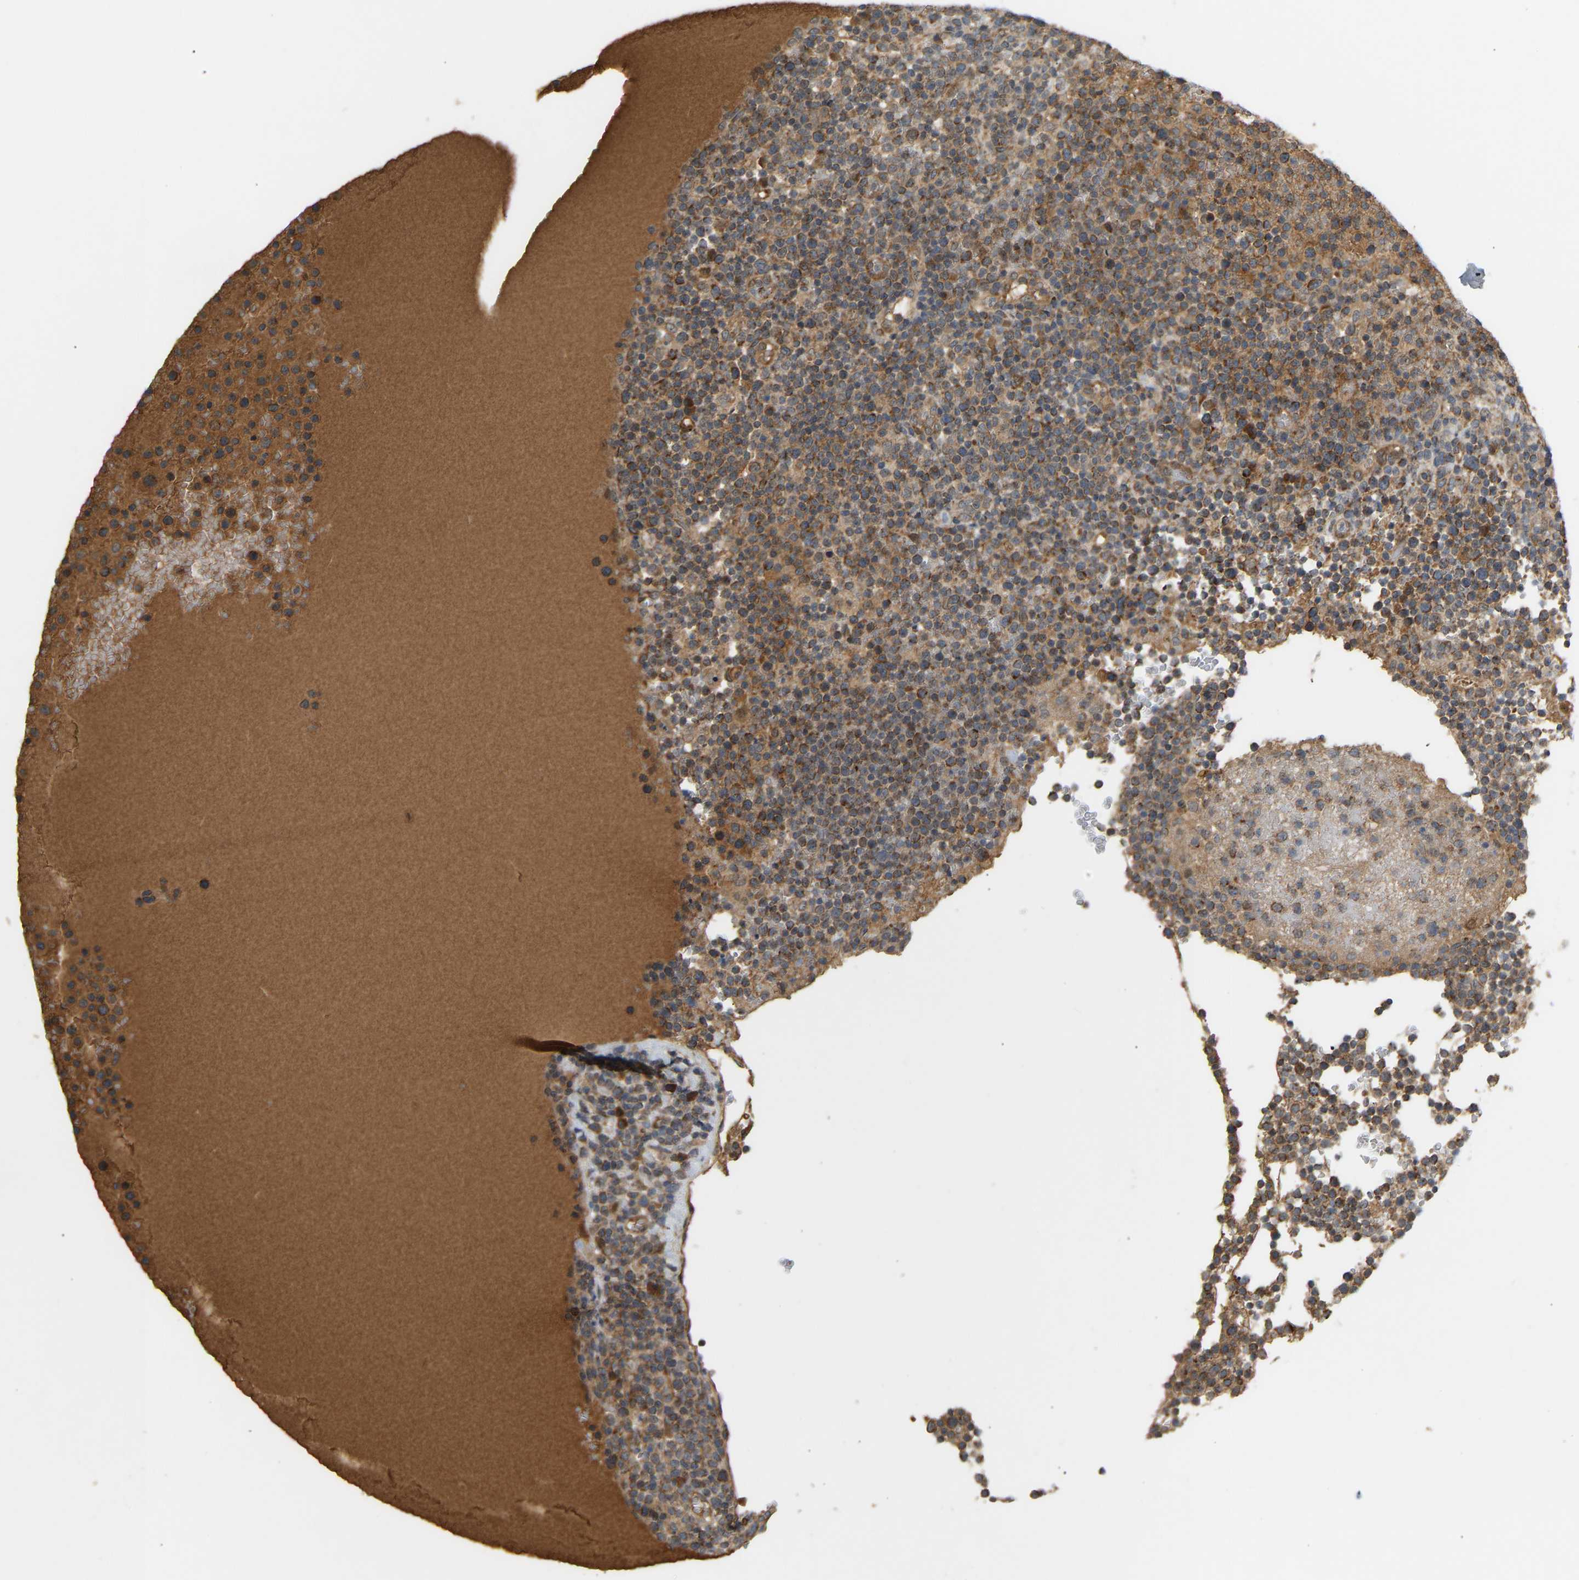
{"staining": {"intensity": "moderate", "quantity": ">75%", "location": "cytoplasmic/membranous"}, "tissue": "lymphoma", "cell_type": "Tumor cells", "image_type": "cancer", "snomed": [{"axis": "morphology", "description": "Malignant lymphoma, non-Hodgkin's type, High grade"}, {"axis": "topography", "description": "Lymph node"}], "caption": "Moderate cytoplasmic/membranous protein expression is appreciated in about >75% of tumor cells in malignant lymphoma, non-Hodgkin's type (high-grade).", "gene": "PTCD1", "patient": {"sex": "male", "age": 61}}